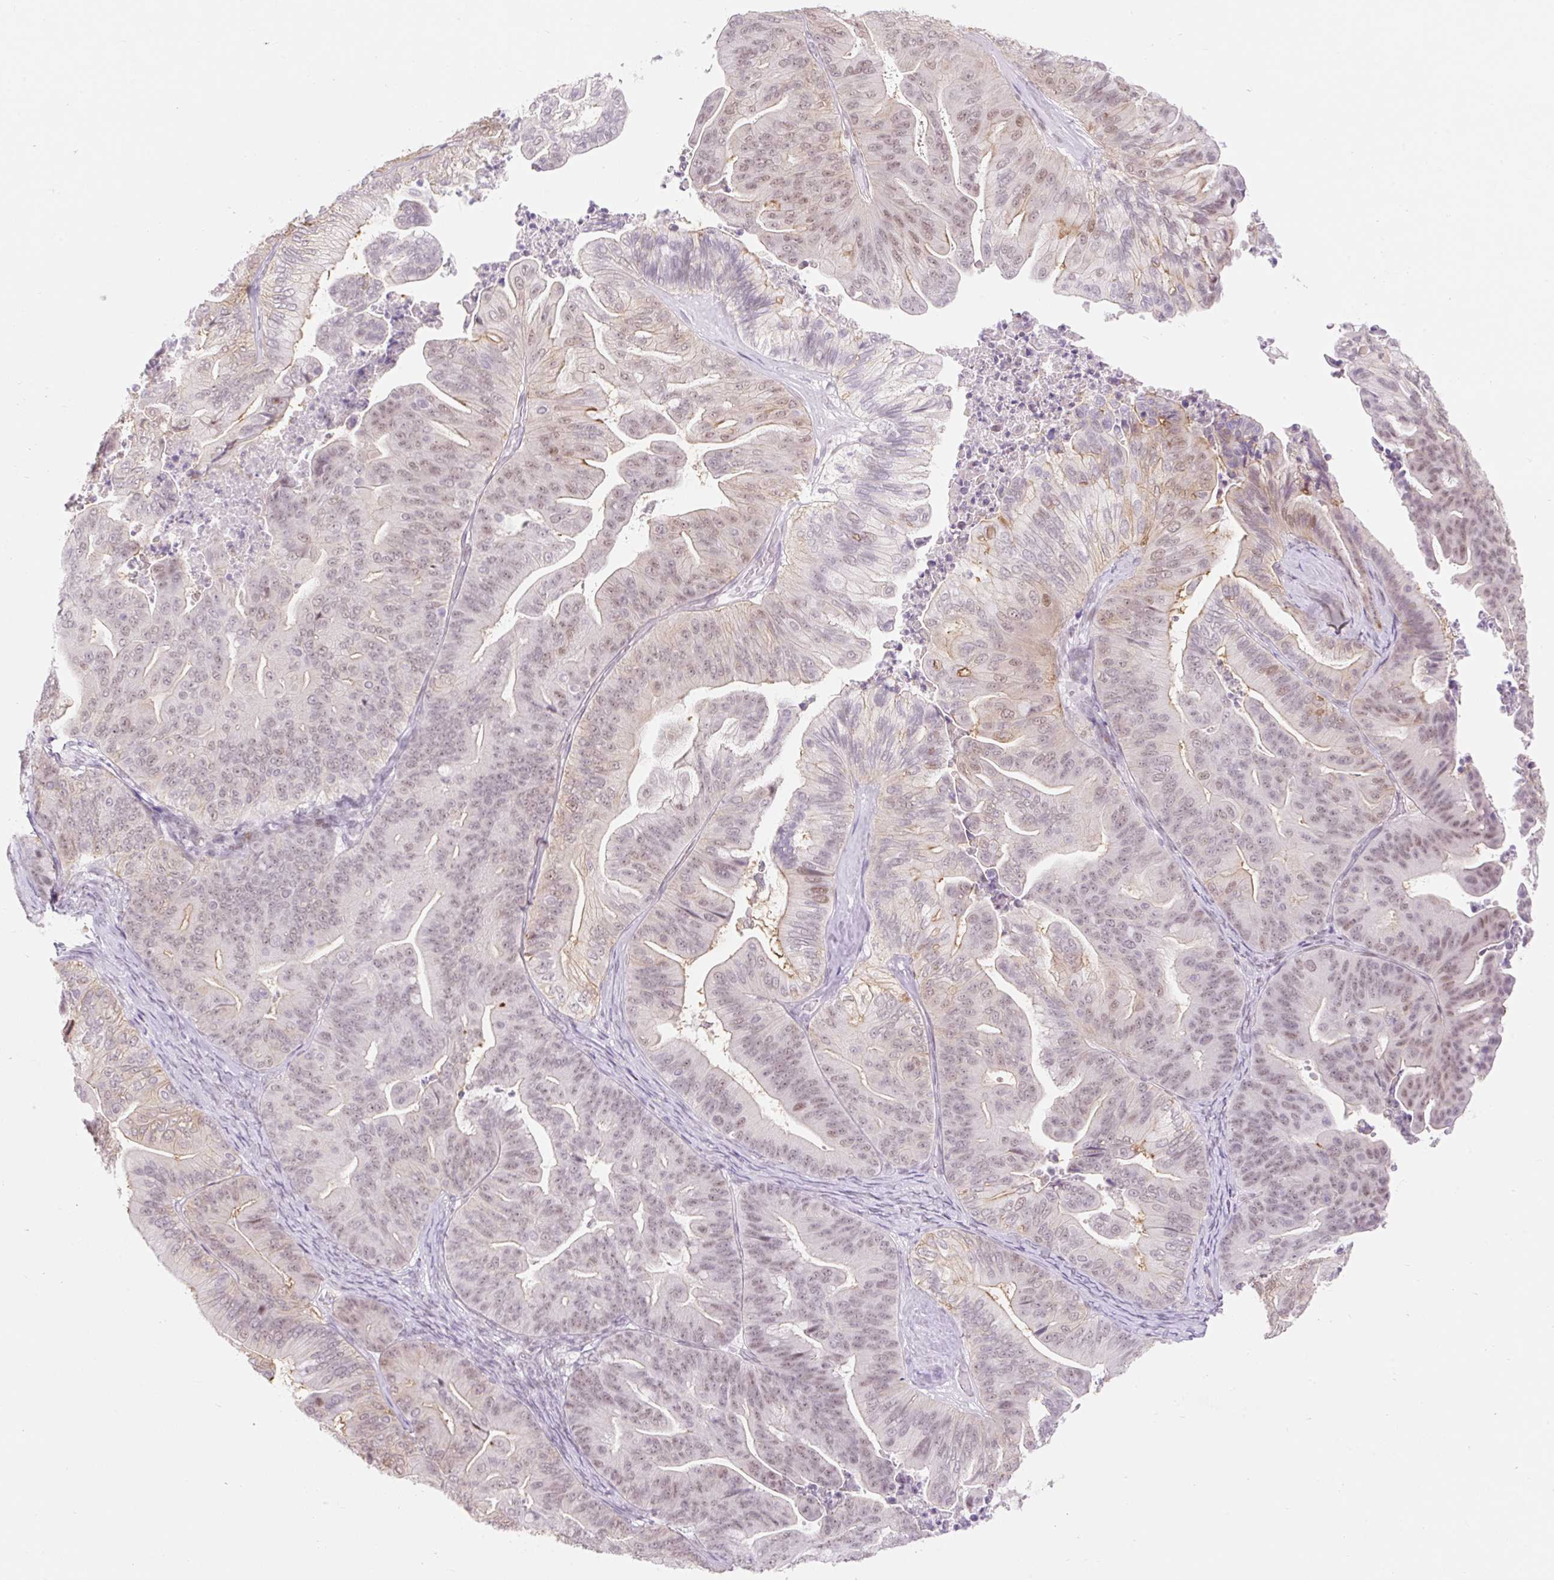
{"staining": {"intensity": "weak", "quantity": ">75%", "location": "nuclear"}, "tissue": "ovarian cancer", "cell_type": "Tumor cells", "image_type": "cancer", "snomed": [{"axis": "morphology", "description": "Cystadenocarcinoma, mucinous, NOS"}, {"axis": "topography", "description": "Ovary"}], "caption": "The histopathology image shows staining of mucinous cystadenocarcinoma (ovarian), revealing weak nuclear protein positivity (brown color) within tumor cells.", "gene": "H2BW1", "patient": {"sex": "female", "age": 67}}